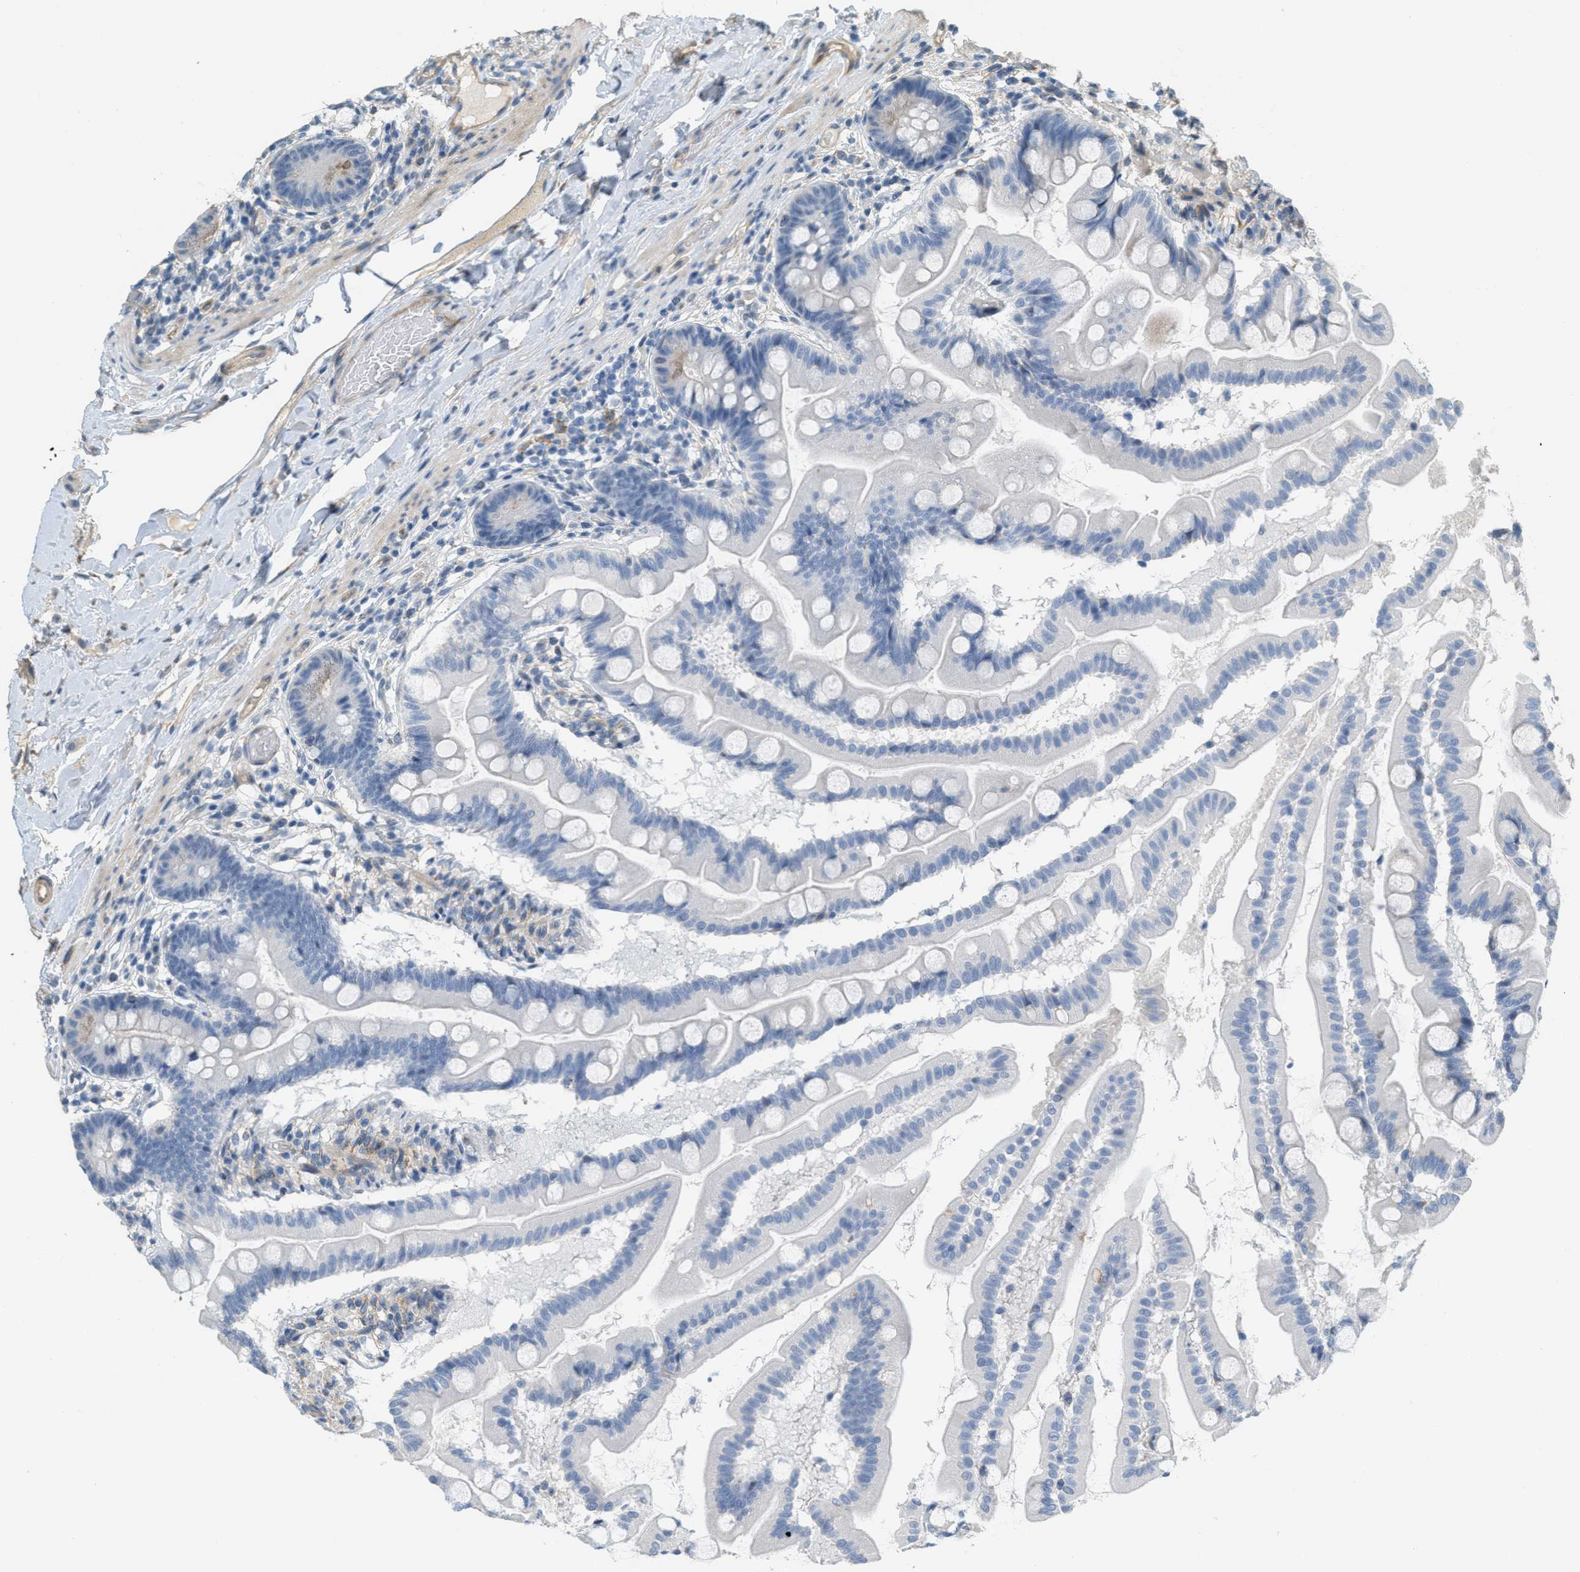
{"staining": {"intensity": "weak", "quantity": "<25%", "location": "cytoplasmic/membranous"}, "tissue": "small intestine", "cell_type": "Glandular cells", "image_type": "normal", "snomed": [{"axis": "morphology", "description": "Normal tissue, NOS"}, {"axis": "topography", "description": "Small intestine"}], "caption": "Immunohistochemical staining of normal human small intestine reveals no significant staining in glandular cells. (Stains: DAB IHC with hematoxylin counter stain, Microscopy: brightfield microscopy at high magnification).", "gene": "ADCY5", "patient": {"sex": "female", "age": 56}}